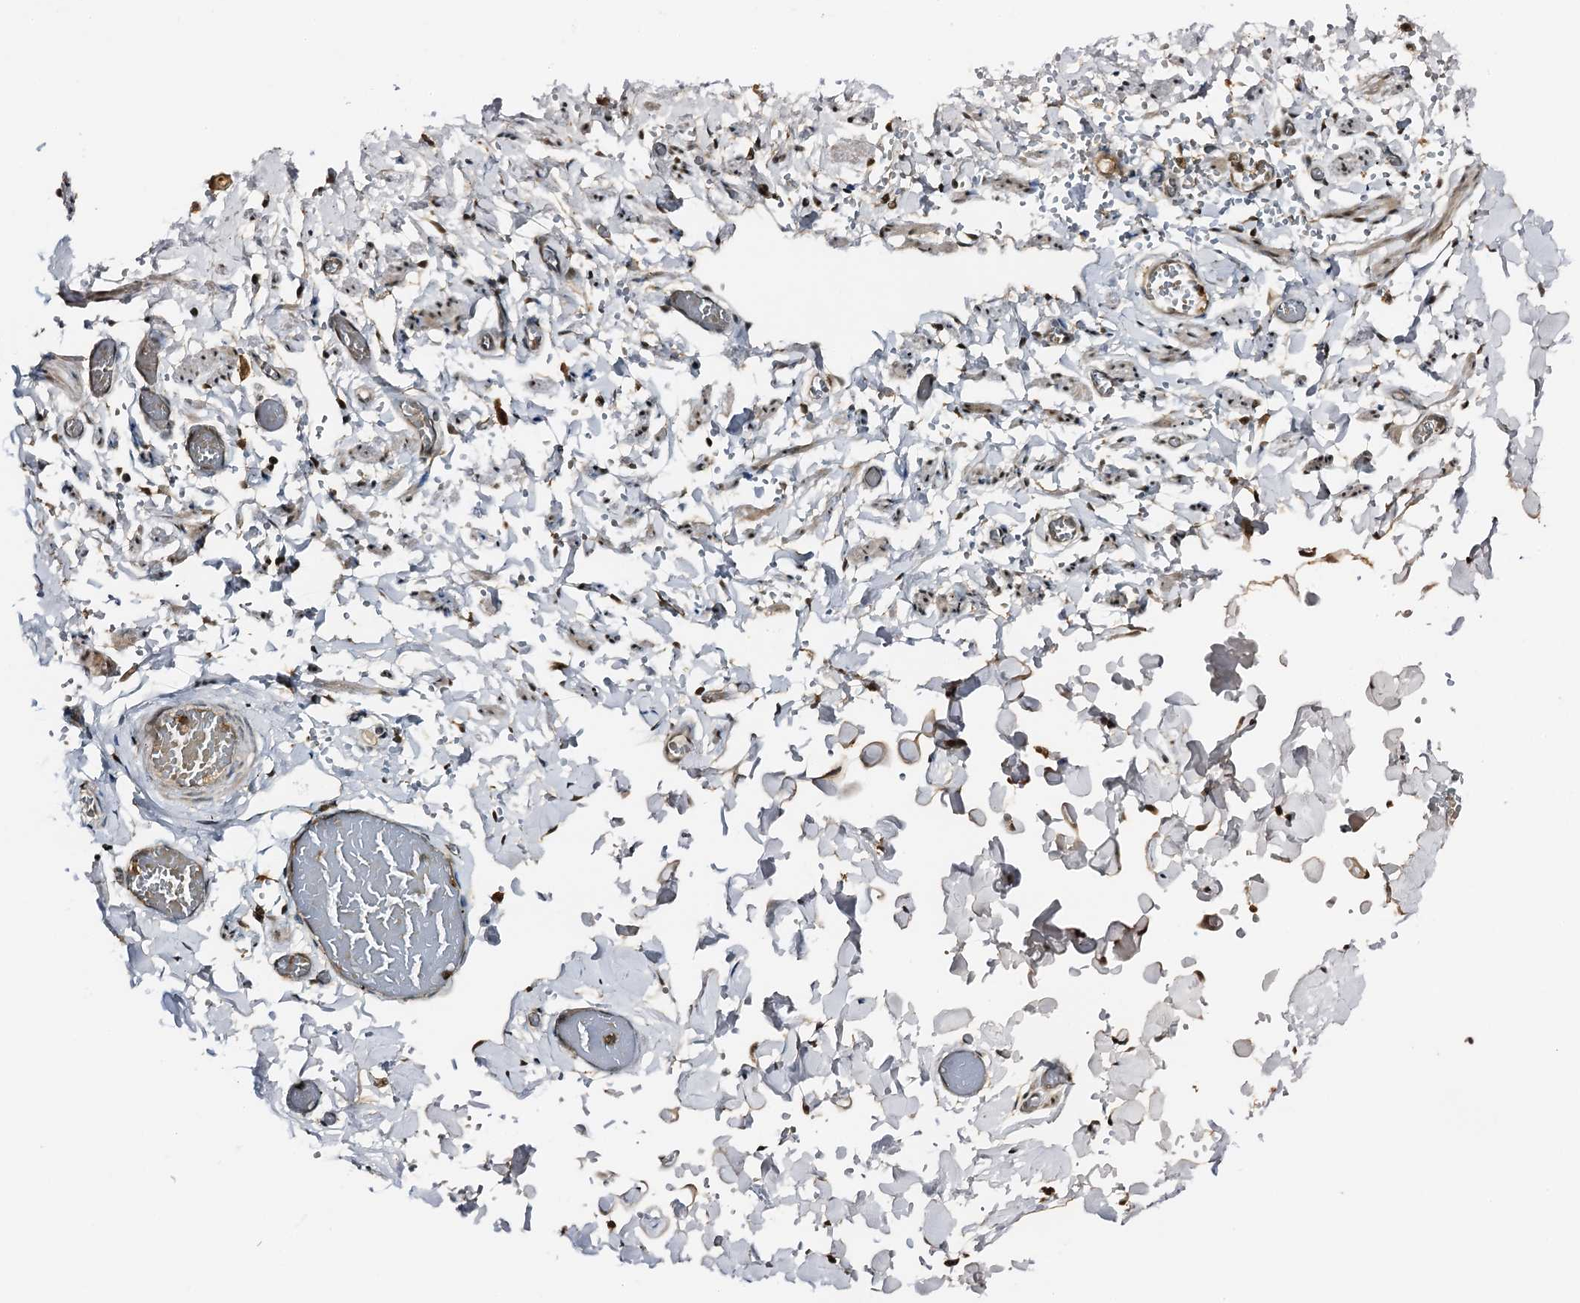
{"staining": {"intensity": "moderate", "quantity": ">75%", "location": "nuclear"}, "tissue": "adipose tissue", "cell_type": "Adipocytes", "image_type": "normal", "snomed": [{"axis": "morphology", "description": "Normal tissue, NOS"}, {"axis": "topography", "description": "Vascular tissue"}, {"axis": "topography", "description": "Fallopian tube"}, {"axis": "topography", "description": "Ovary"}], "caption": "Moderate nuclear positivity for a protein is seen in about >75% of adipocytes of benign adipose tissue using immunohistochemistry.", "gene": "ZNF609", "patient": {"sex": "female", "age": 67}}